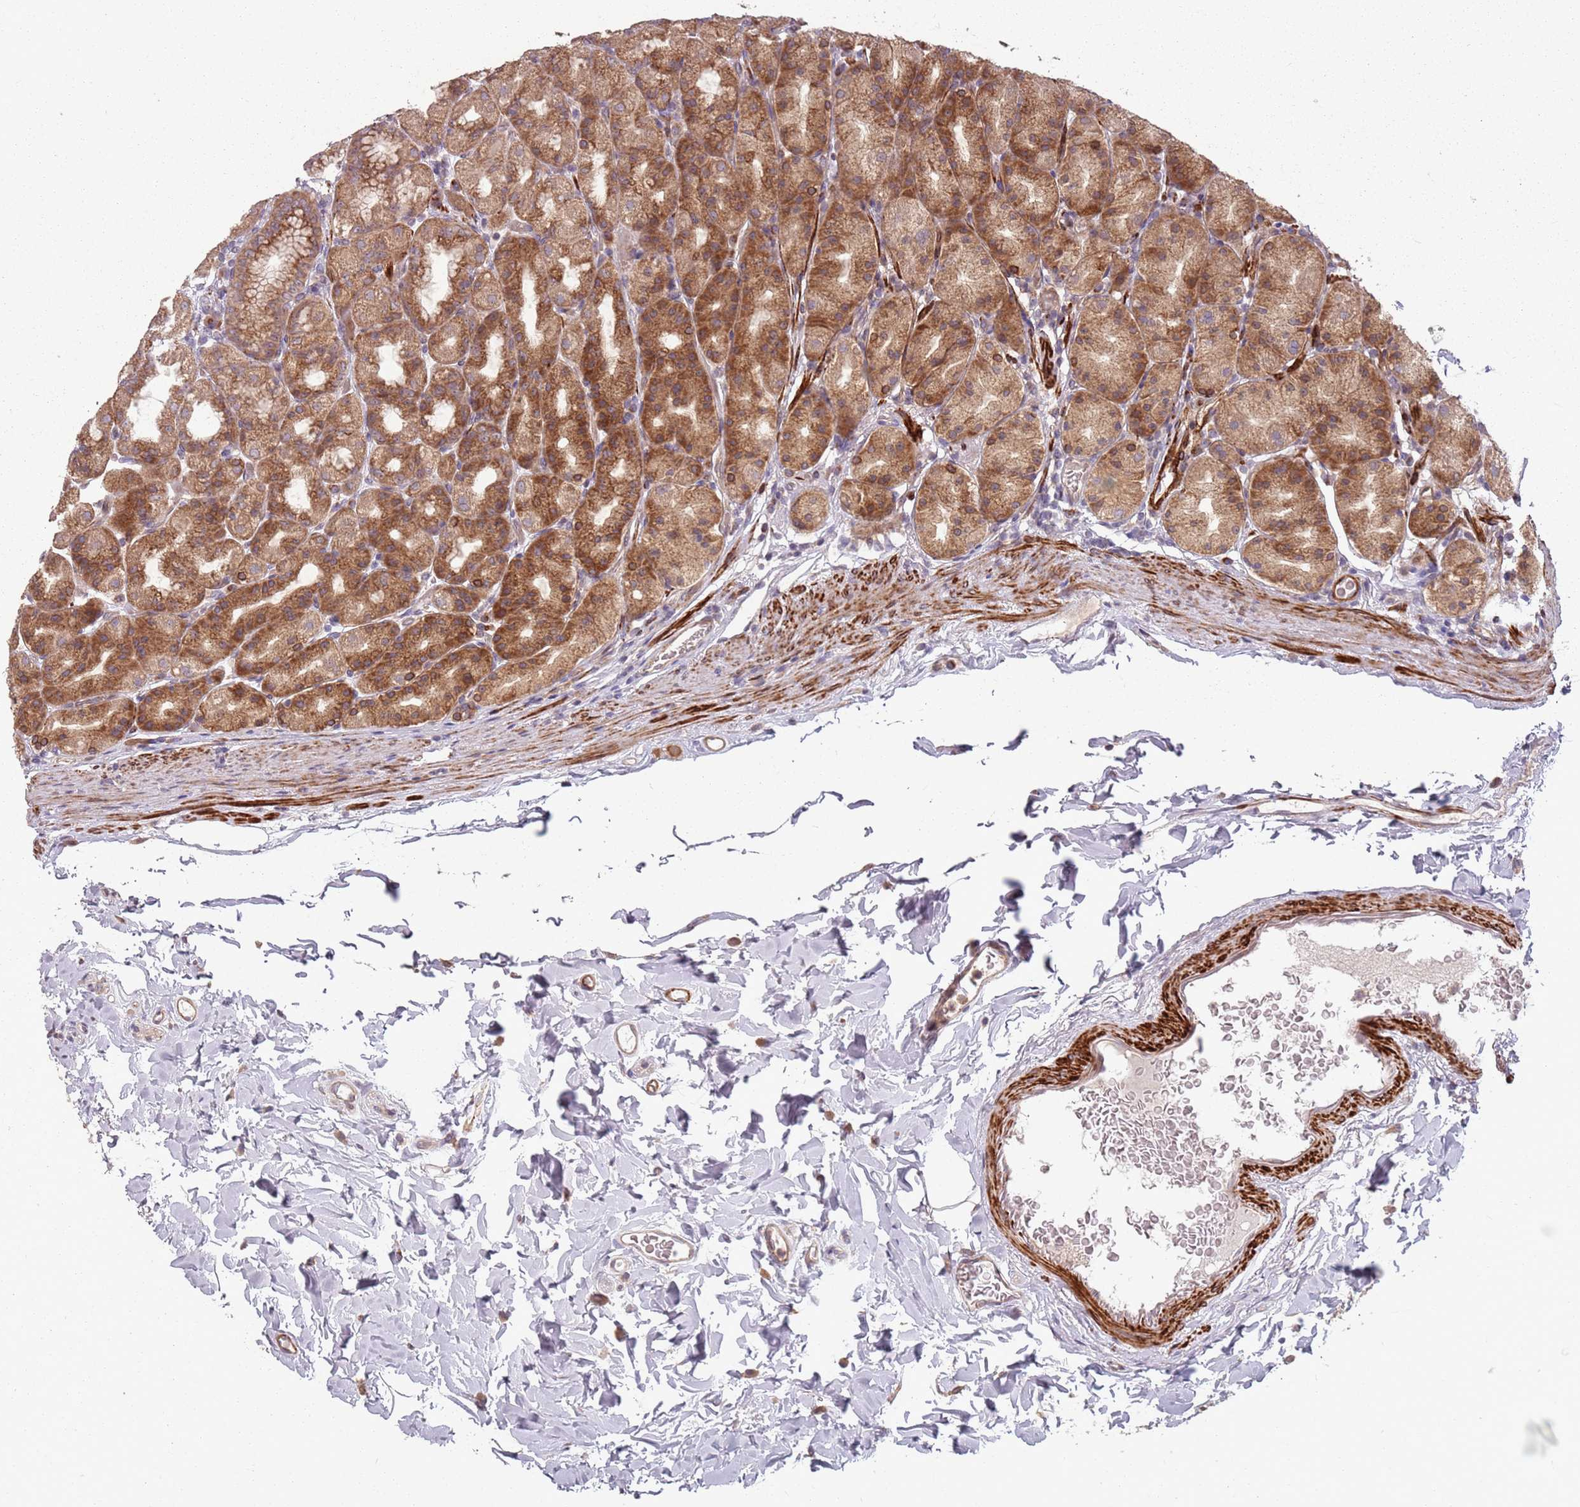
{"staining": {"intensity": "strong", "quantity": ">75%", "location": "cytoplasmic/membranous"}, "tissue": "stomach", "cell_type": "Glandular cells", "image_type": "normal", "snomed": [{"axis": "morphology", "description": "Normal tissue, NOS"}, {"axis": "topography", "description": "Stomach, upper"}], "caption": "IHC histopathology image of normal stomach: stomach stained using immunohistochemistry (IHC) demonstrates high levels of strong protein expression localized specifically in the cytoplasmic/membranous of glandular cells, appearing as a cytoplasmic/membranous brown color.", "gene": "PLD6", "patient": {"sex": "male", "age": 68}}